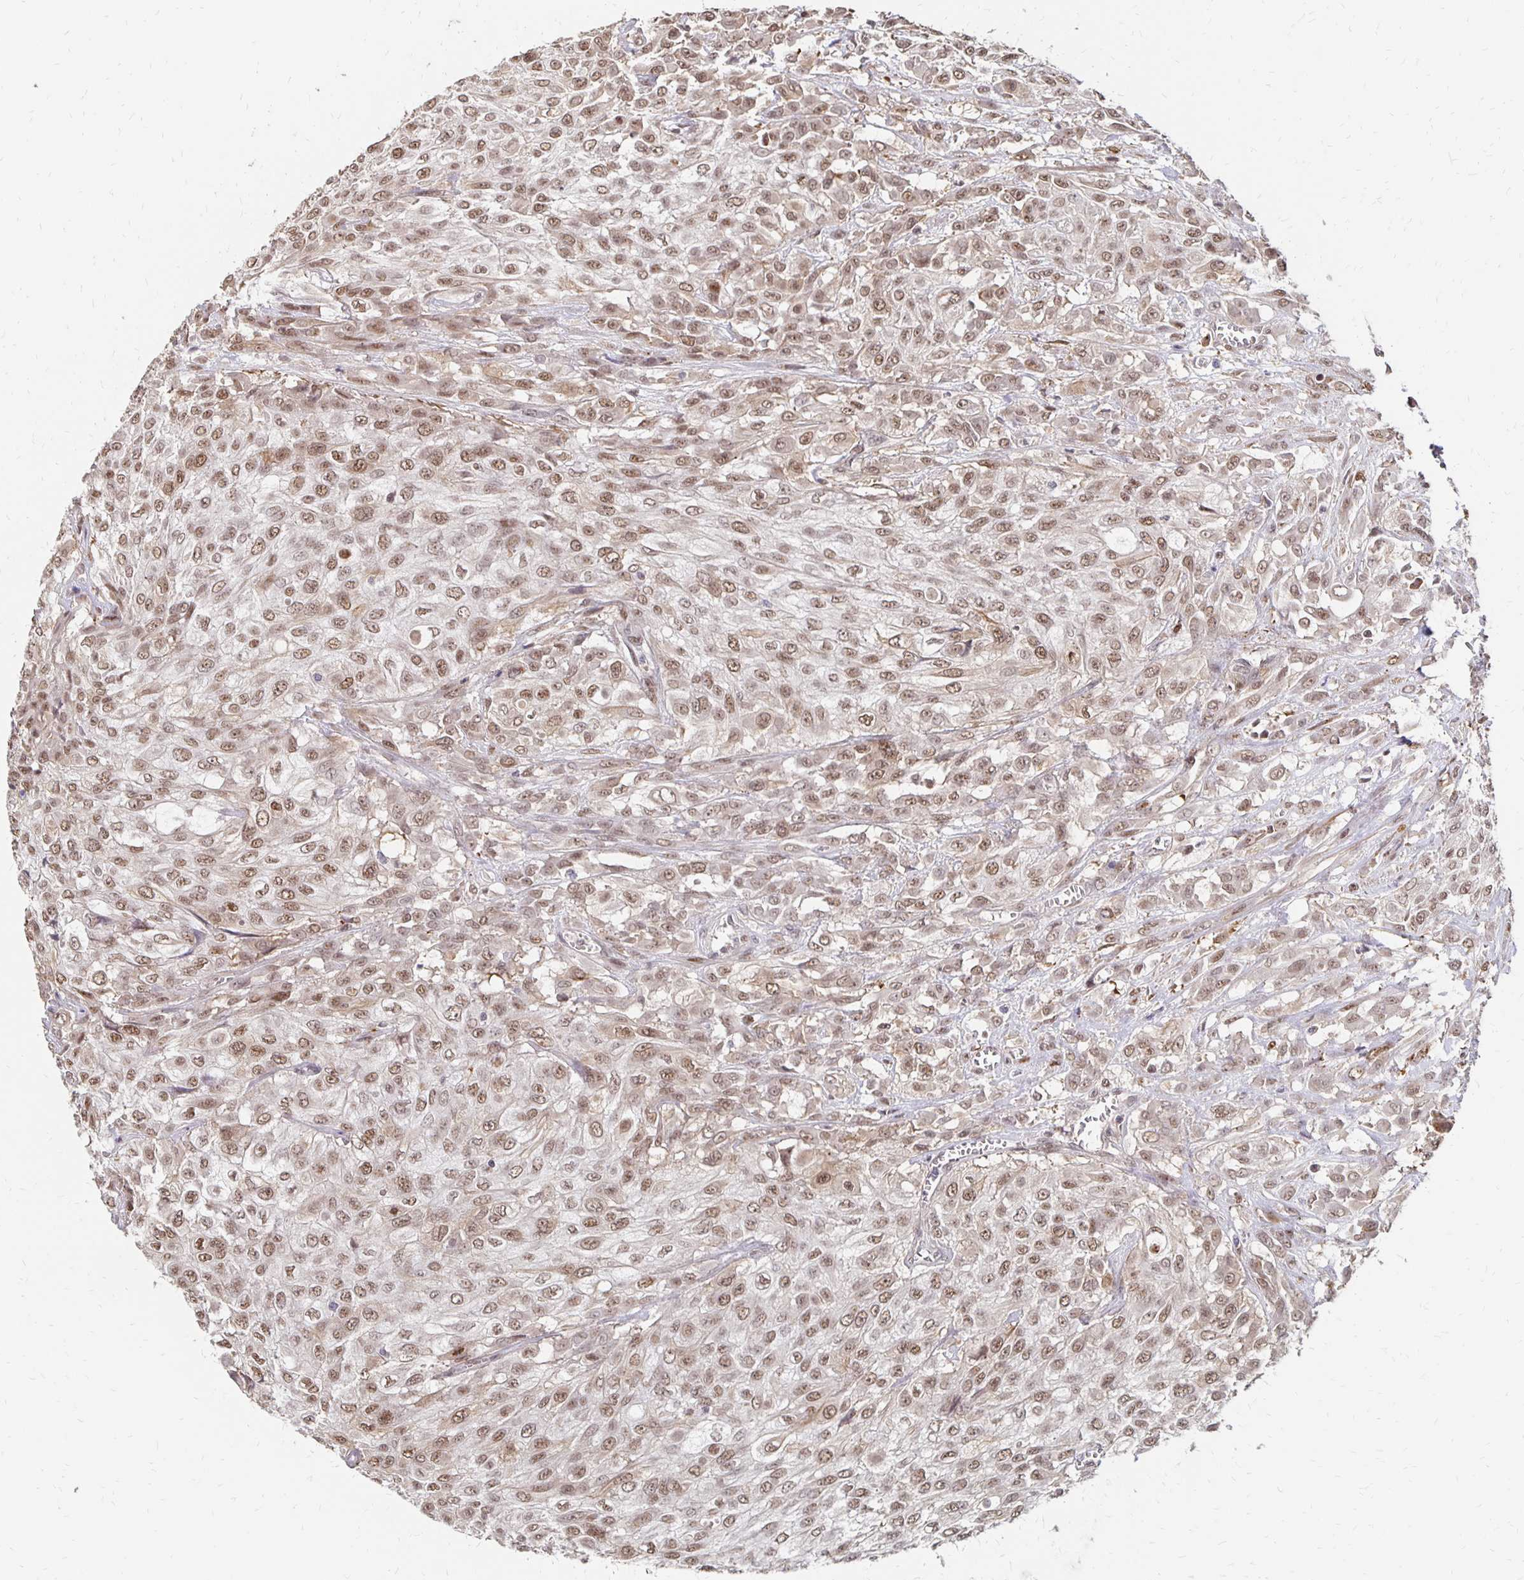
{"staining": {"intensity": "moderate", "quantity": ">75%", "location": "nuclear"}, "tissue": "urothelial cancer", "cell_type": "Tumor cells", "image_type": "cancer", "snomed": [{"axis": "morphology", "description": "Urothelial carcinoma, High grade"}, {"axis": "topography", "description": "Urinary bladder"}], "caption": "This is an image of IHC staining of high-grade urothelial carcinoma, which shows moderate staining in the nuclear of tumor cells.", "gene": "CLASRP", "patient": {"sex": "male", "age": 57}}